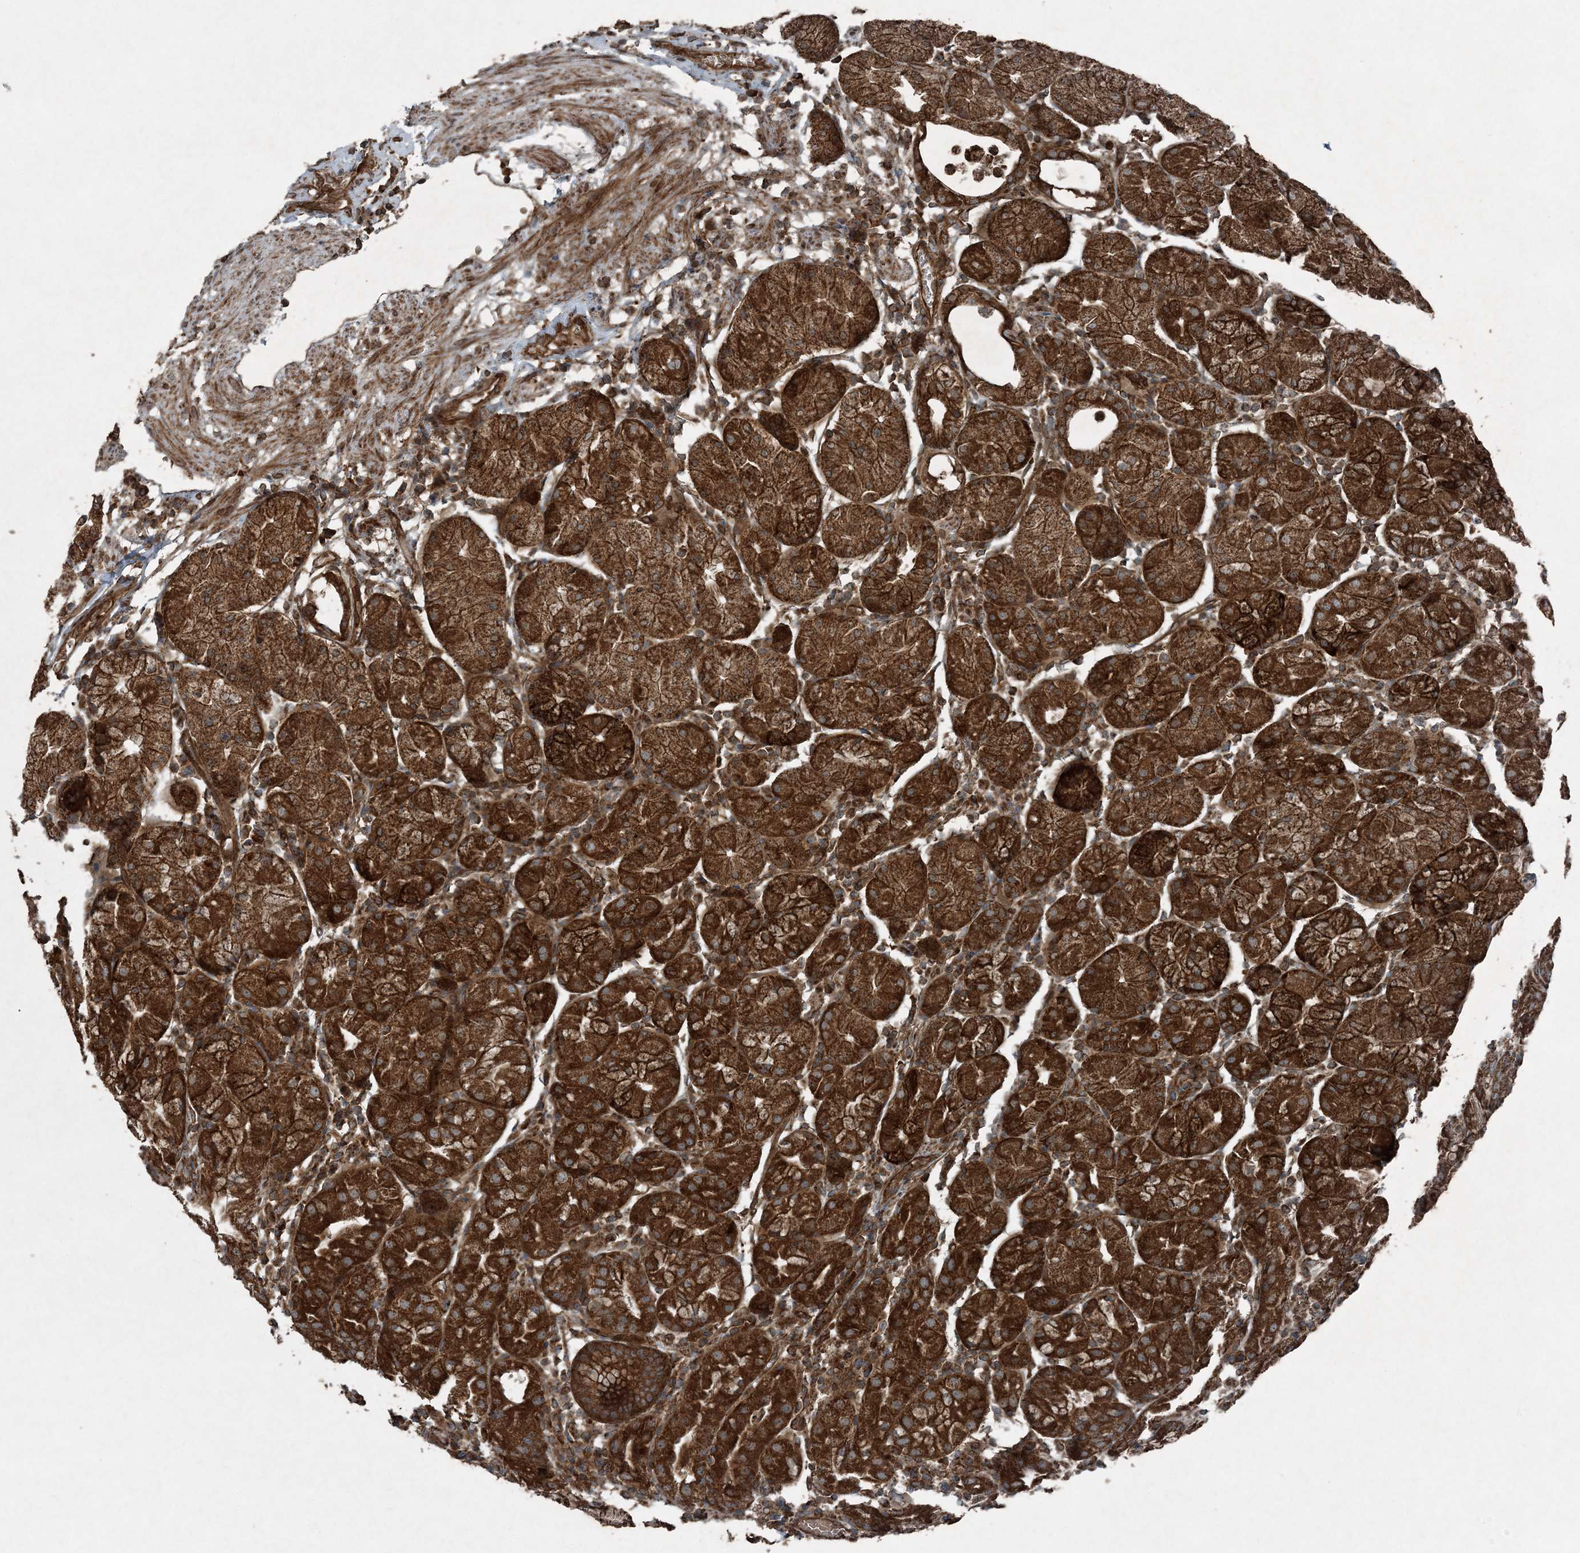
{"staining": {"intensity": "strong", "quantity": ">75%", "location": "cytoplasmic/membranous"}, "tissue": "stomach", "cell_type": "Glandular cells", "image_type": "normal", "snomed": [{"axis": "morphology", "description": "Normal tissue, NOS"}, {"axis": "topography", "description": "Stomach"}, {"axis": "topography", "description": "Stomach, lower"}], "caption": "A high-resolution micrograph shows immunohistochemistry (IHC) staining of unremarkable stomach, which shows strong cytoplasmic/membranous expression in approximately >75% of glandular cells. (DAB (3,3'-diaminobenzidine) IHC, brown staining for protein, blue staining for nuclei).", "gene": "COPS7B", "patient": {"sex": "female", "age": 75}}